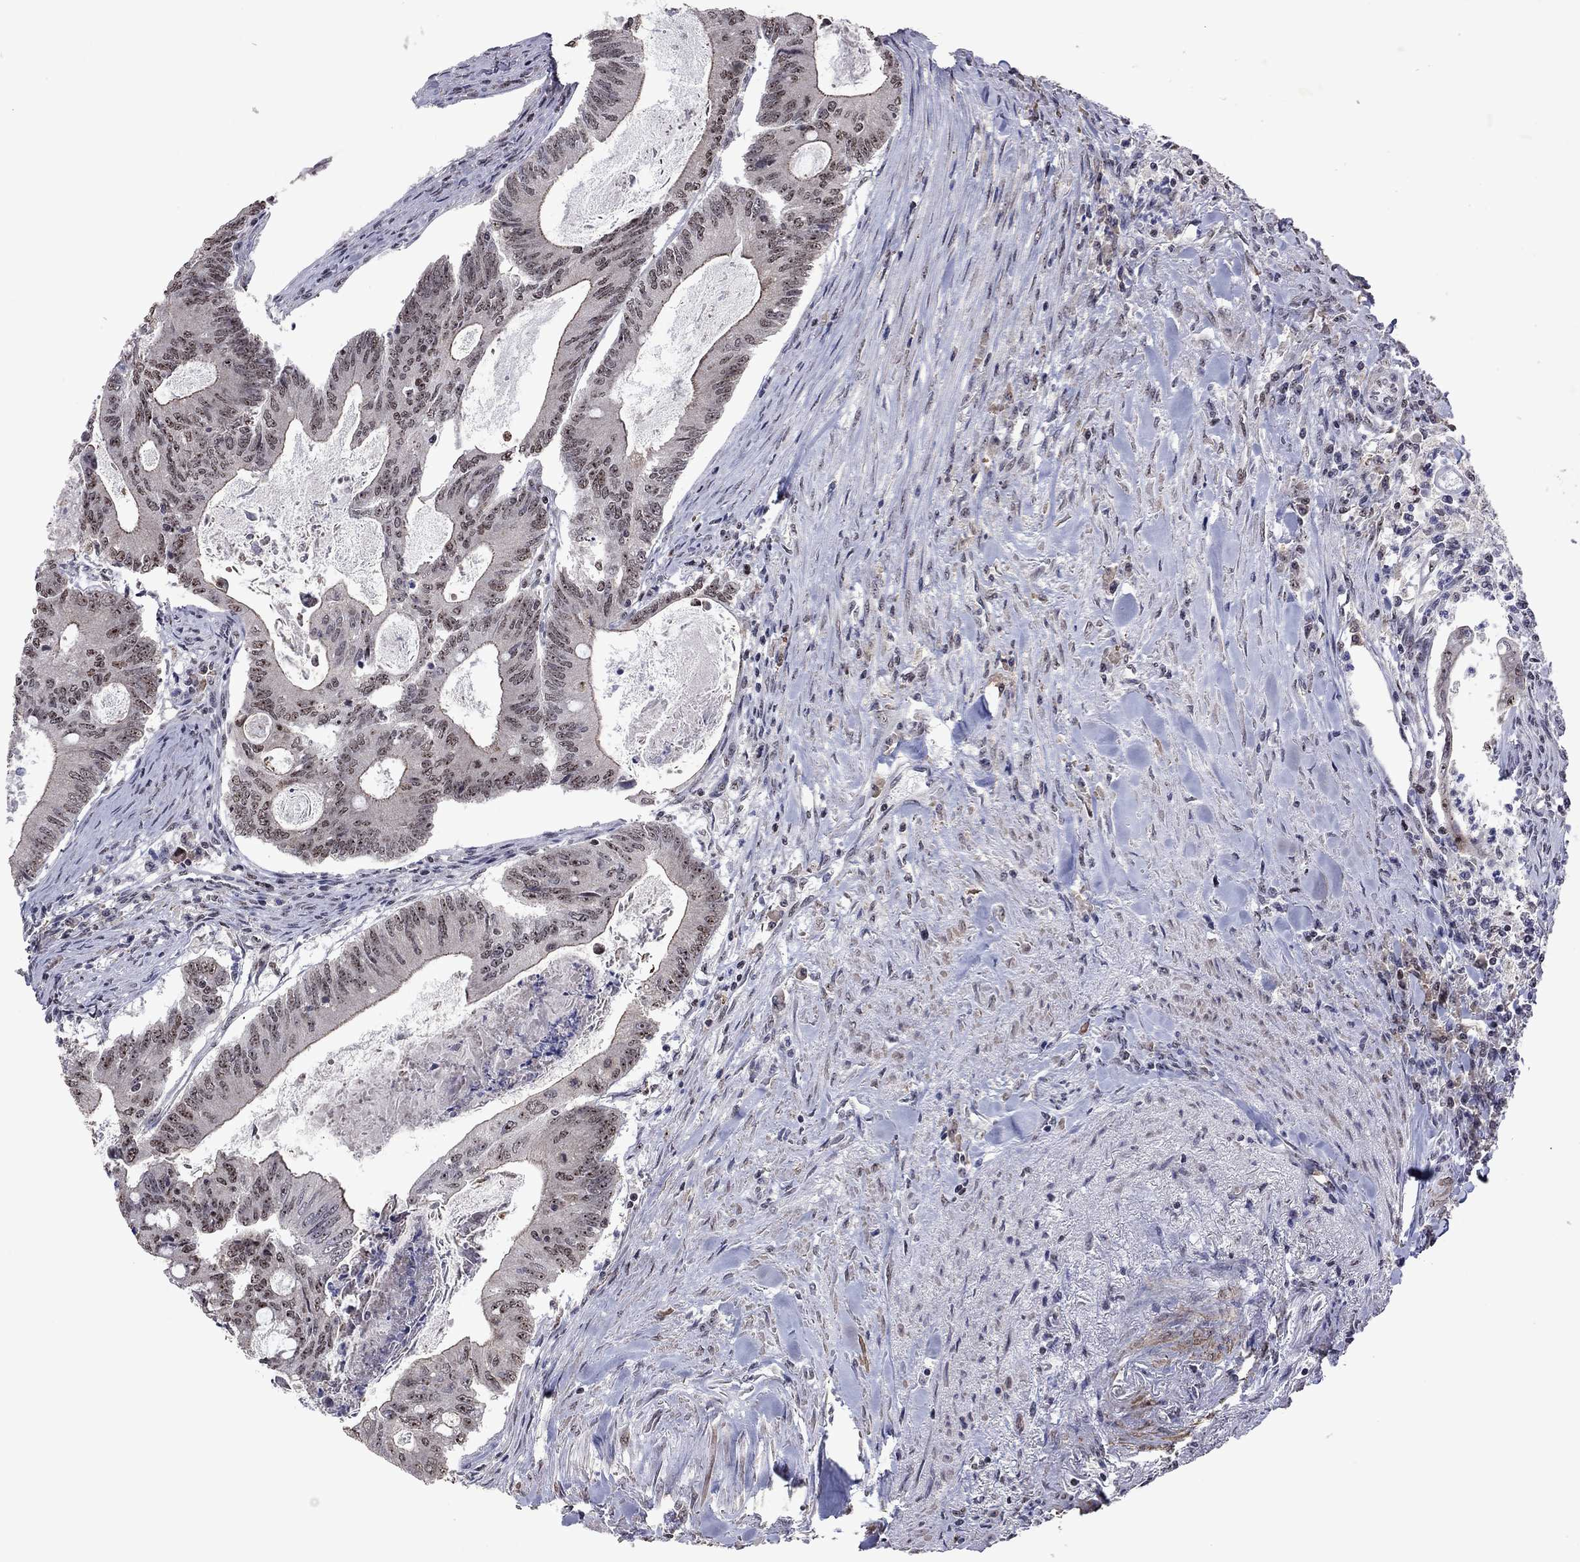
{"staining": {"intensity": "weak", "quantity": "25%-75%", "location": "cytoplasmic/membranous,nuclear"}, "tissue": "colorectal cancer", "cell_type": "Tumor cells", "image_type": "cancer", "snomed": [{"axis": "morphology", "description": "Adenocarcinoma, NOS"}, {"axis": "topography", "description": "Colon"}], "caption": "Colorectal cancer (adenocarcinoma) tissue displays weak cytoplasmic/membranous and nuclear positivity in approximately 25%-75% of tumor cells", "gene": "SPOUT1", "patient": {"sex": "female", "age": 70}}